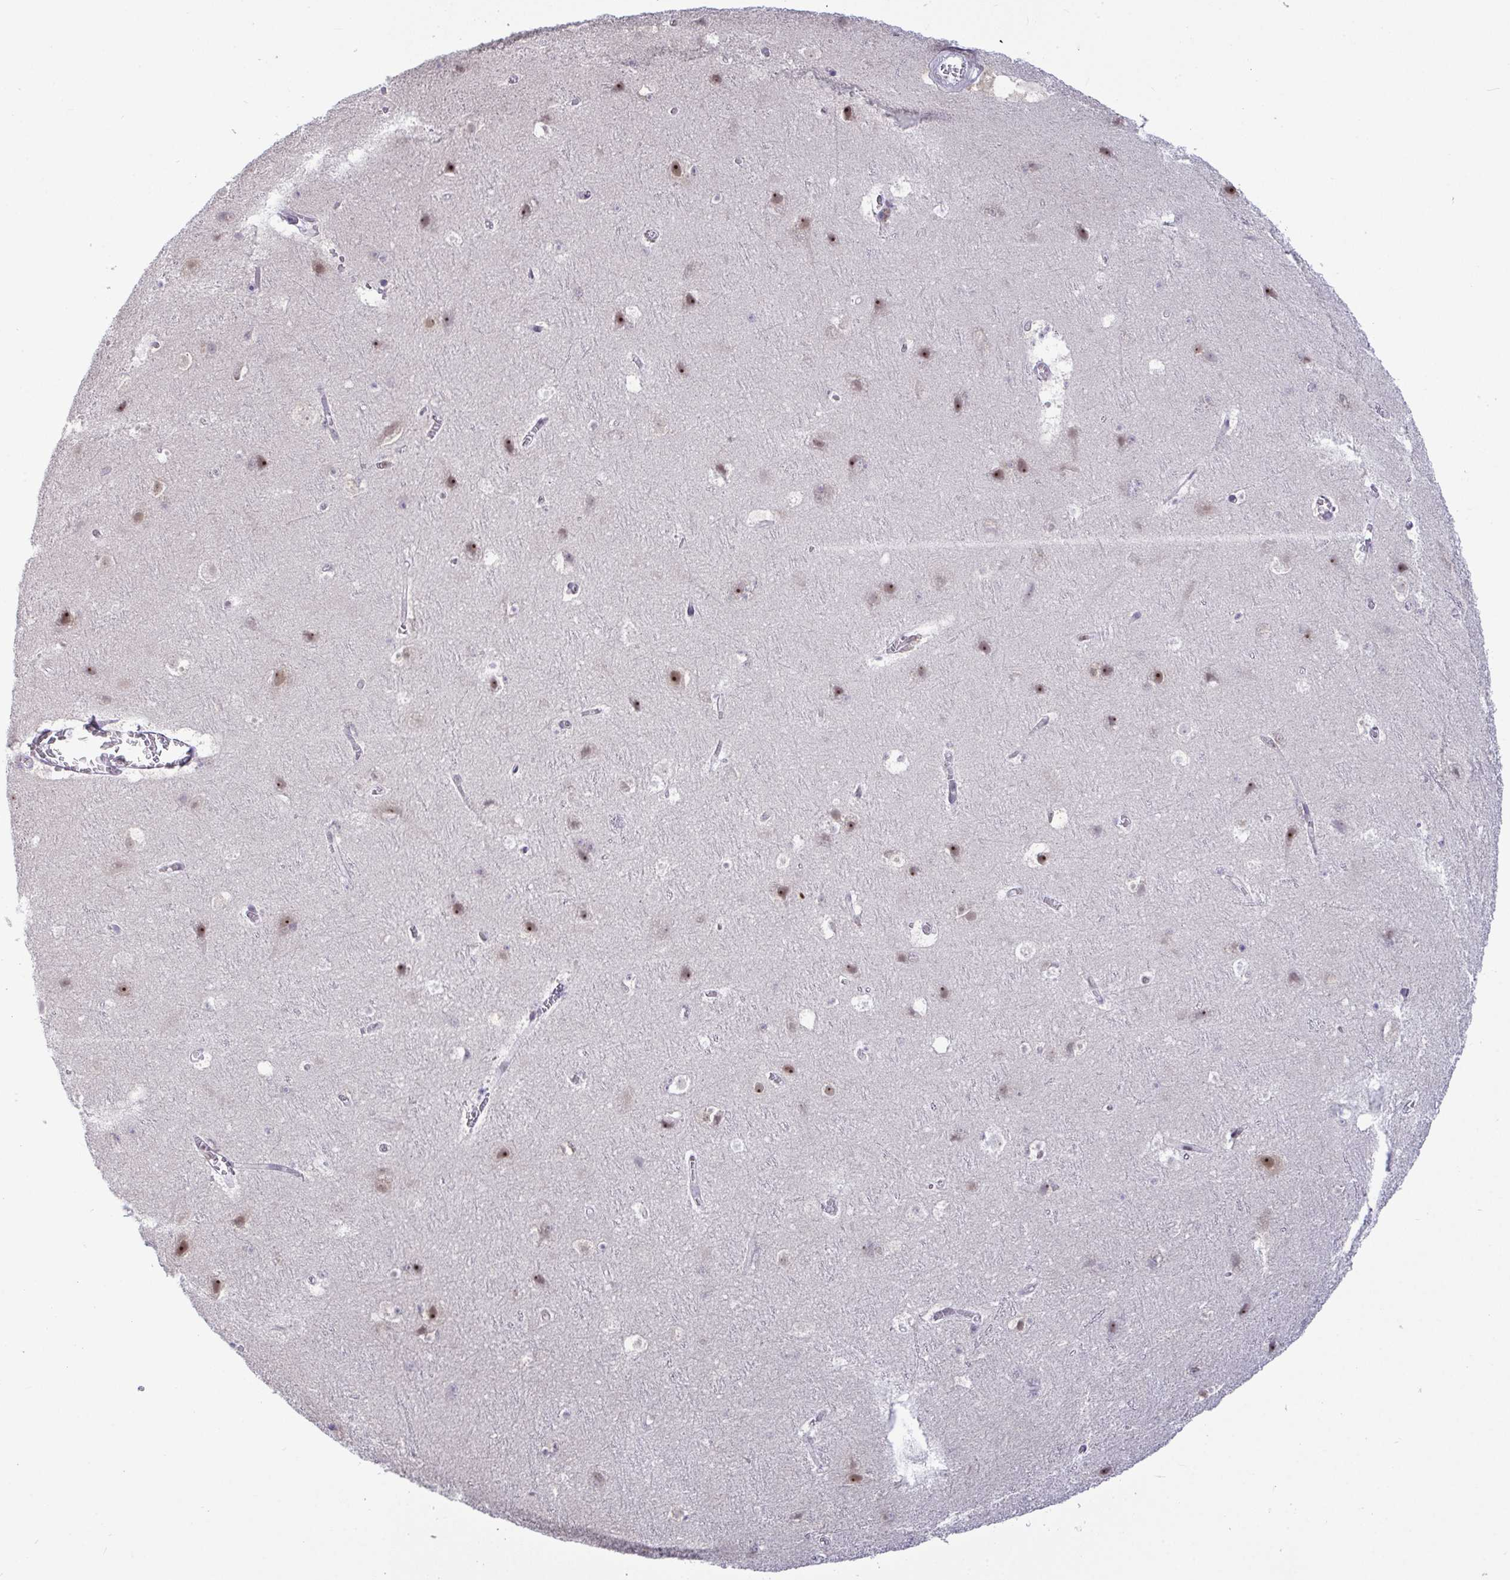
{"staining": {"intensity": "negative", "quantity": "none", "location": "none"}, "tissue": "cerebral cortex", "cell_type": "Endothelial cells", "image_type": "normal", "snomed": [{"axis": "morphology", "description": "Normal tissue, NOS"}, {"axis": "topography", "description": "Cerebral cortex"}], "caption": "This micrograph is of benign cerebral cortex stained with immunohistochemistry to label a protein in brown with the nuclei are counter-stained blue. There is no staining in endothelial cells. (Stains: DAB immunohistochemistry (IHC) with hematoxylin counter stain, Microscopy: brightfield microscopy at high magnification).", "gene": "SUPT16H", "patient": {"sex": "female", "age": 42}}